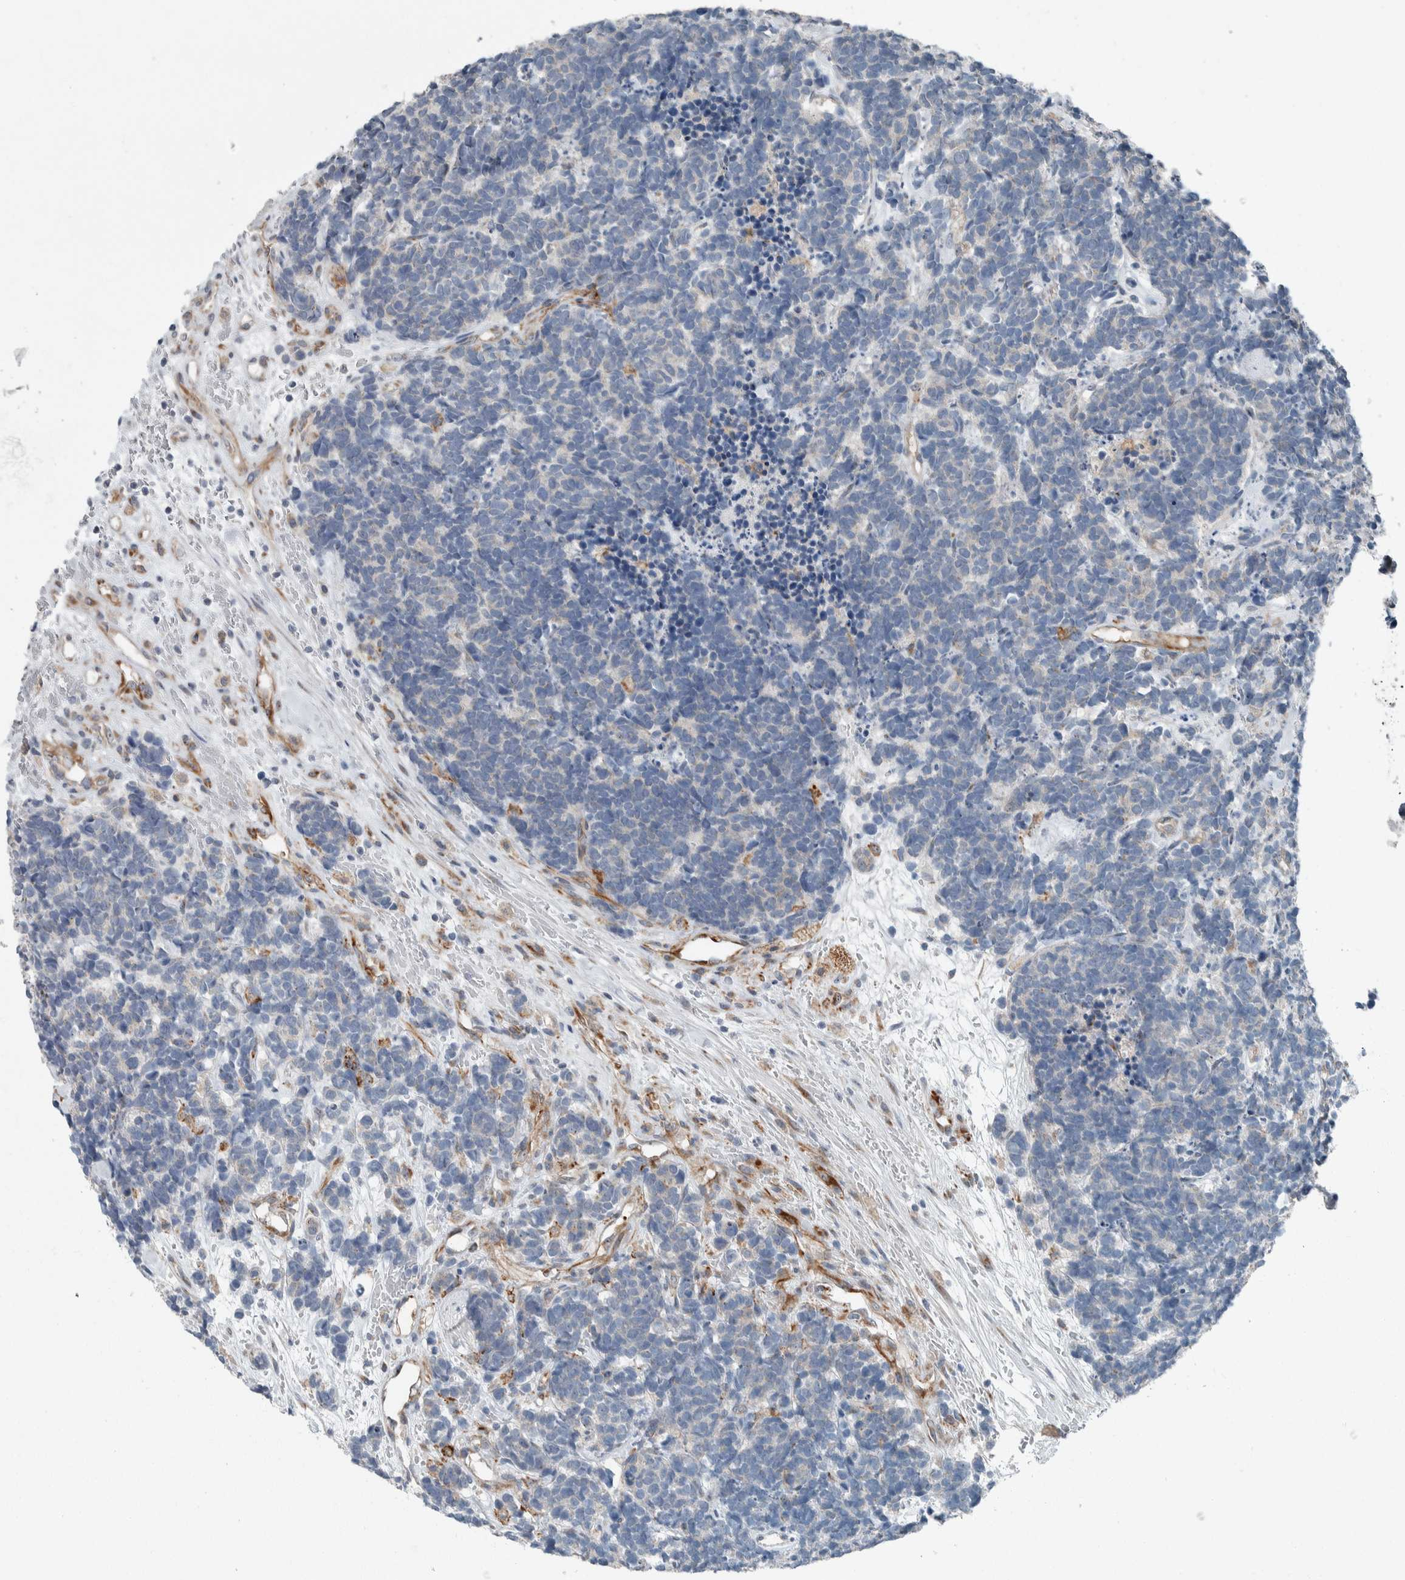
{"staining": {"intensity": "negative", "quantity": "none", "location": "none"}, "tissue": "carcinoid", "cell_type": "Tumor cells", "image_type": "cancer", "snomed": [{"axis": "morphology", "description": "Carcinoma, NOS"}, {"axis": "morphology", "description": "Carcinoid, malignant, NOS"}, {"axis": "topography", "description": "Urinary bladder"}], "caption": "Immunohistochemical staining of carcinoid reveals no significant positivity in tumor cells.", "gene": "USP25", "patient": {"sex": "male", "age": 57}}